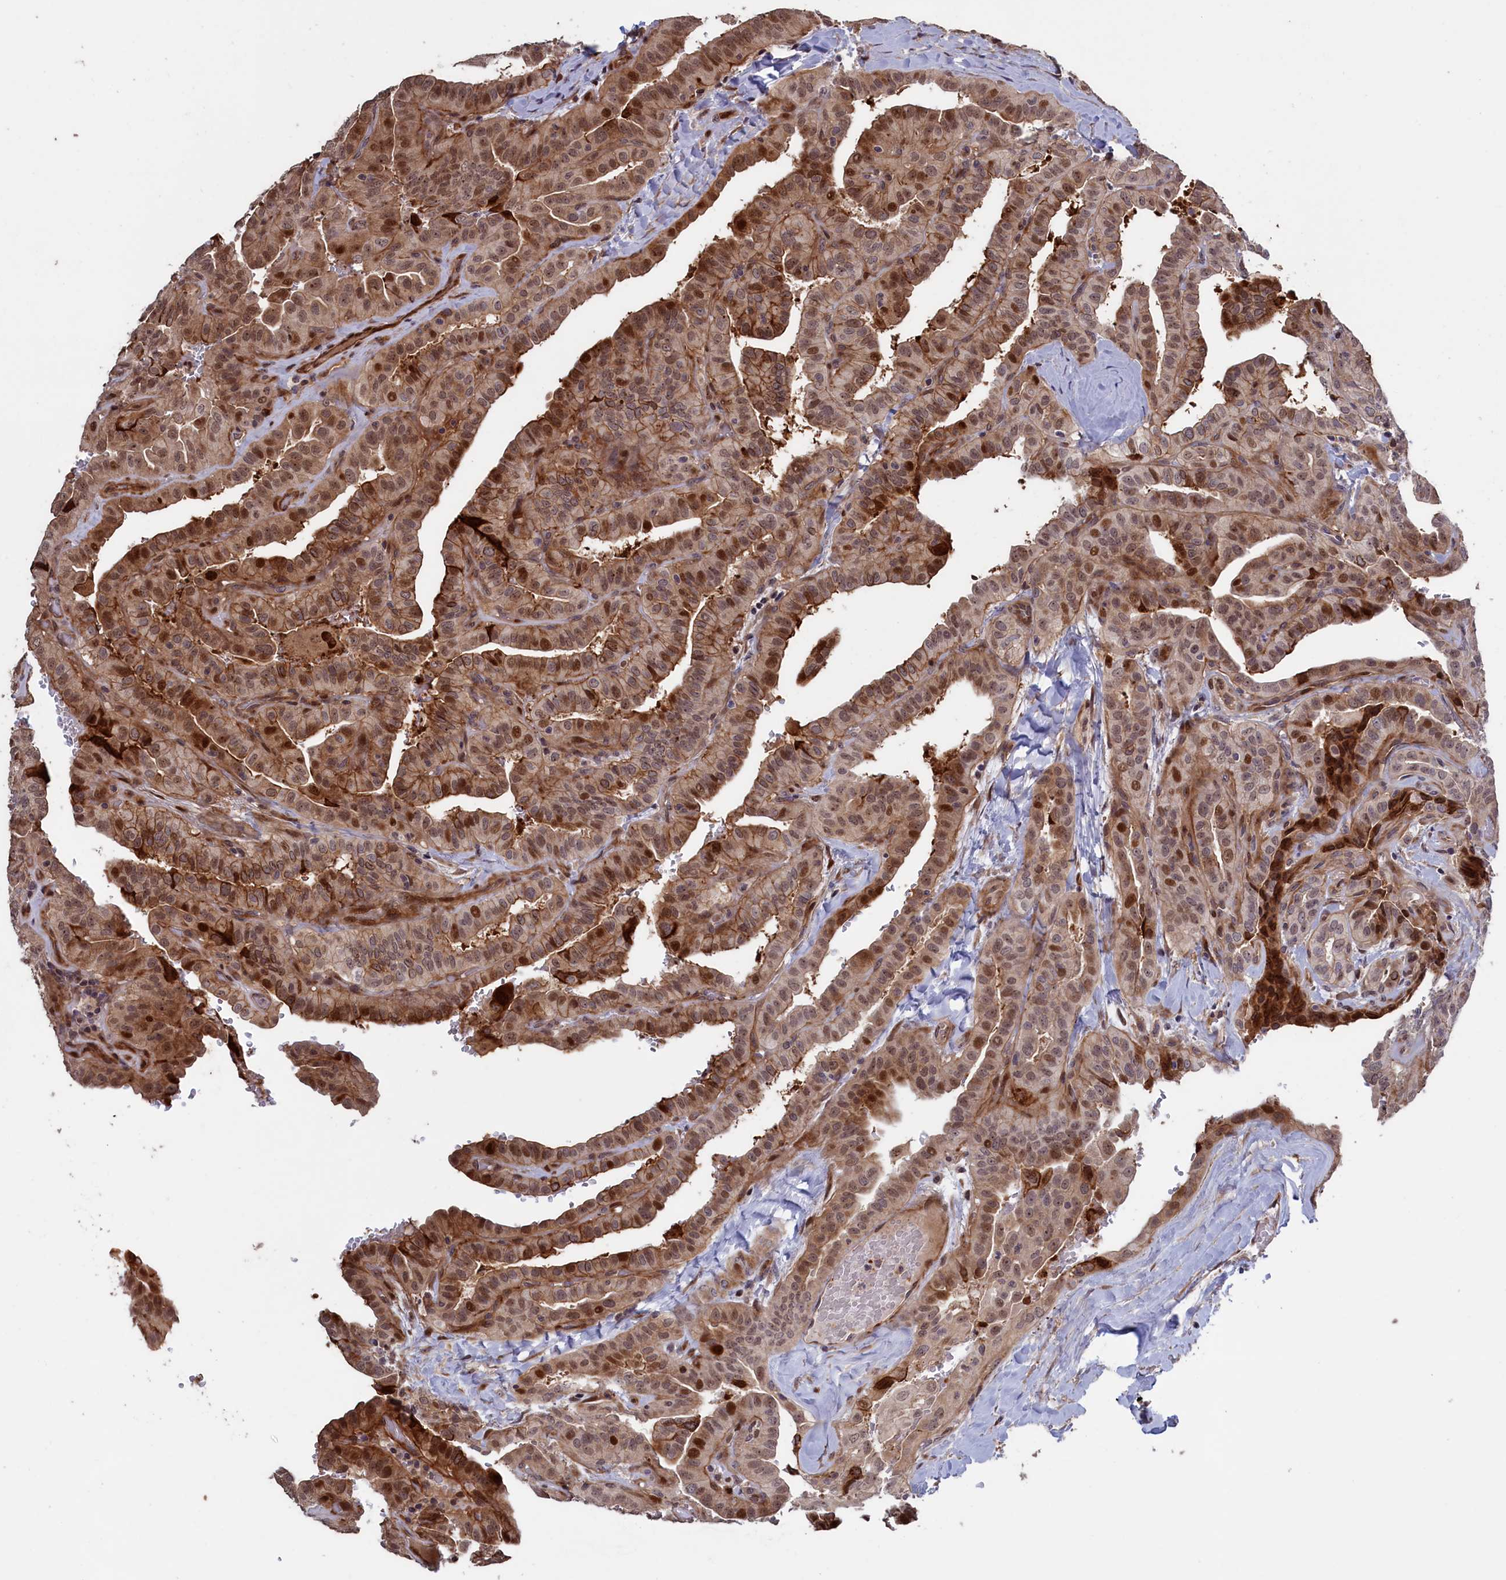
{"staining": {"intensity": "moderate", "quantity": ">75%", "location": "cytoplasmic/membranous,nuclear"}, "tissue": "thyroid cancer", "cell_type": "Tumor cells", "image_type": "cancer", "snomed": [{"axis": "morphology", "description": "Papillary adenocarcinoma, NOS"}, {"axis": "topography", "description": "Thyroid gland"}], "caption": "IHC of human thyroid cancer exhibits medium levels of moderate cytoplasmic/membranous and nuclear expression in approximately >75% of tumor cells. Nuclei are stained in blue.", "gene": "LSG1", "patient": {"sex": "male", "age": 77}}